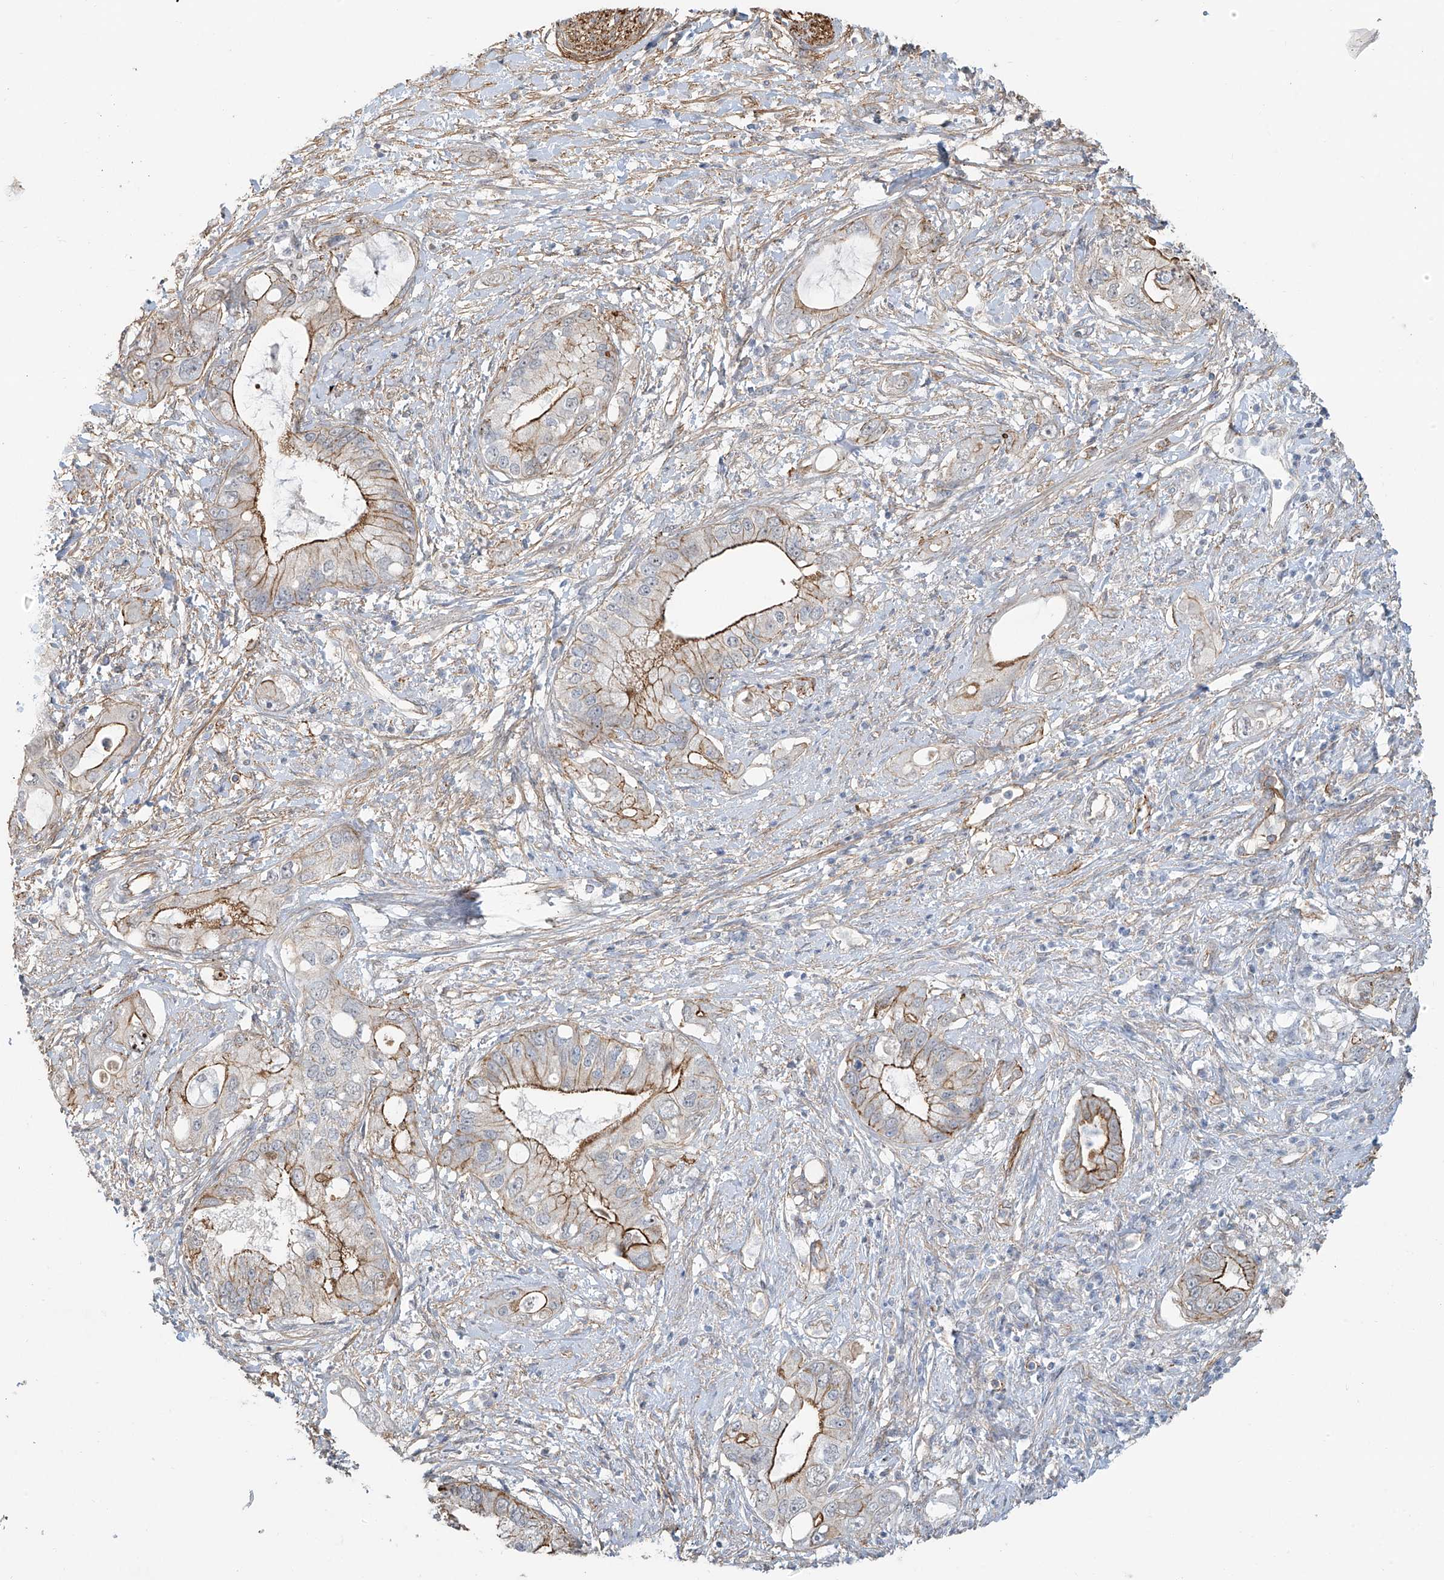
{"staining": {"intensity": "strong", "quantity": "25%-75%", "location": "cytoplasmic/membranous"}, "tissue": "pancreatic cancer", "cell_type": "Tumor cells", "image_type": "cancer", "snomed": [{"axis": "morphology", "description": "Inflammation, NOS"}, {"axis": "morphology", "description": "Adenocarcinoma, NOS"}, {"axis": "topography", "description": "Pancreas"}], "caption": "IHC of pancreatic cancer (adenocarcinoma) reveals high levels of strong cytoplasmic/membranous positivity in about 25%-75% of tumor cells.", "gene": "TUBE1", "patient": {"sex": "female", "age": 56}}